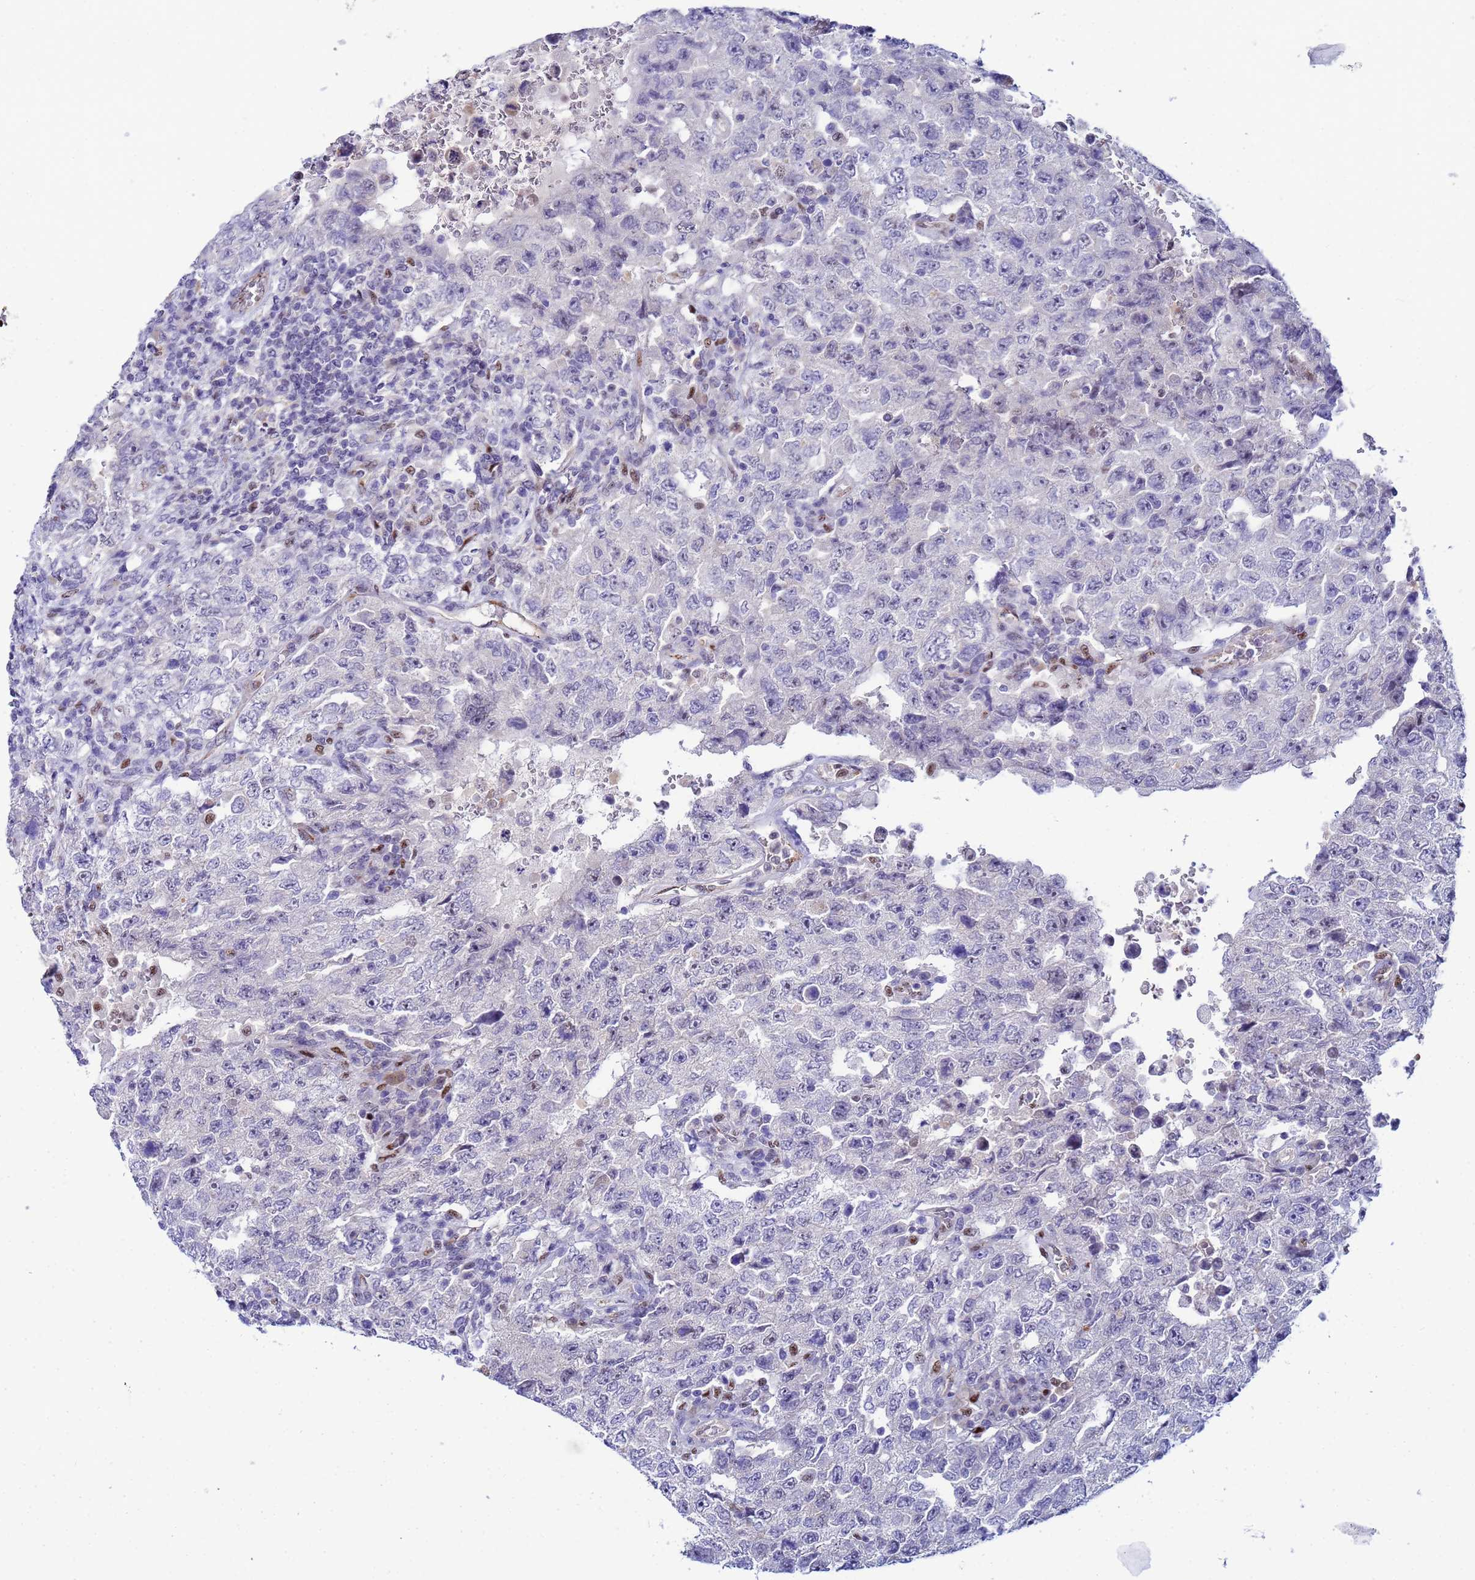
{"staining": {"intensity": "negative", "quantity": "none", "location": "none"}, "tissue": "testis cancer", "cell_type": "Tumor cells", "image_type": "cancer", "snomed": [{"axis": "morphology", "description": "Carcinoma, Embryonal, NOS"}, {"axis": "topography", "description": "Testis"}], "caption": "DAB immunohistochemical staining of human embryonal carcinoma (testis) exhibits no significant positivity in tumor cells.", "gene": "SLC25A37", "patient": {"sex": "male", "age": 26}}